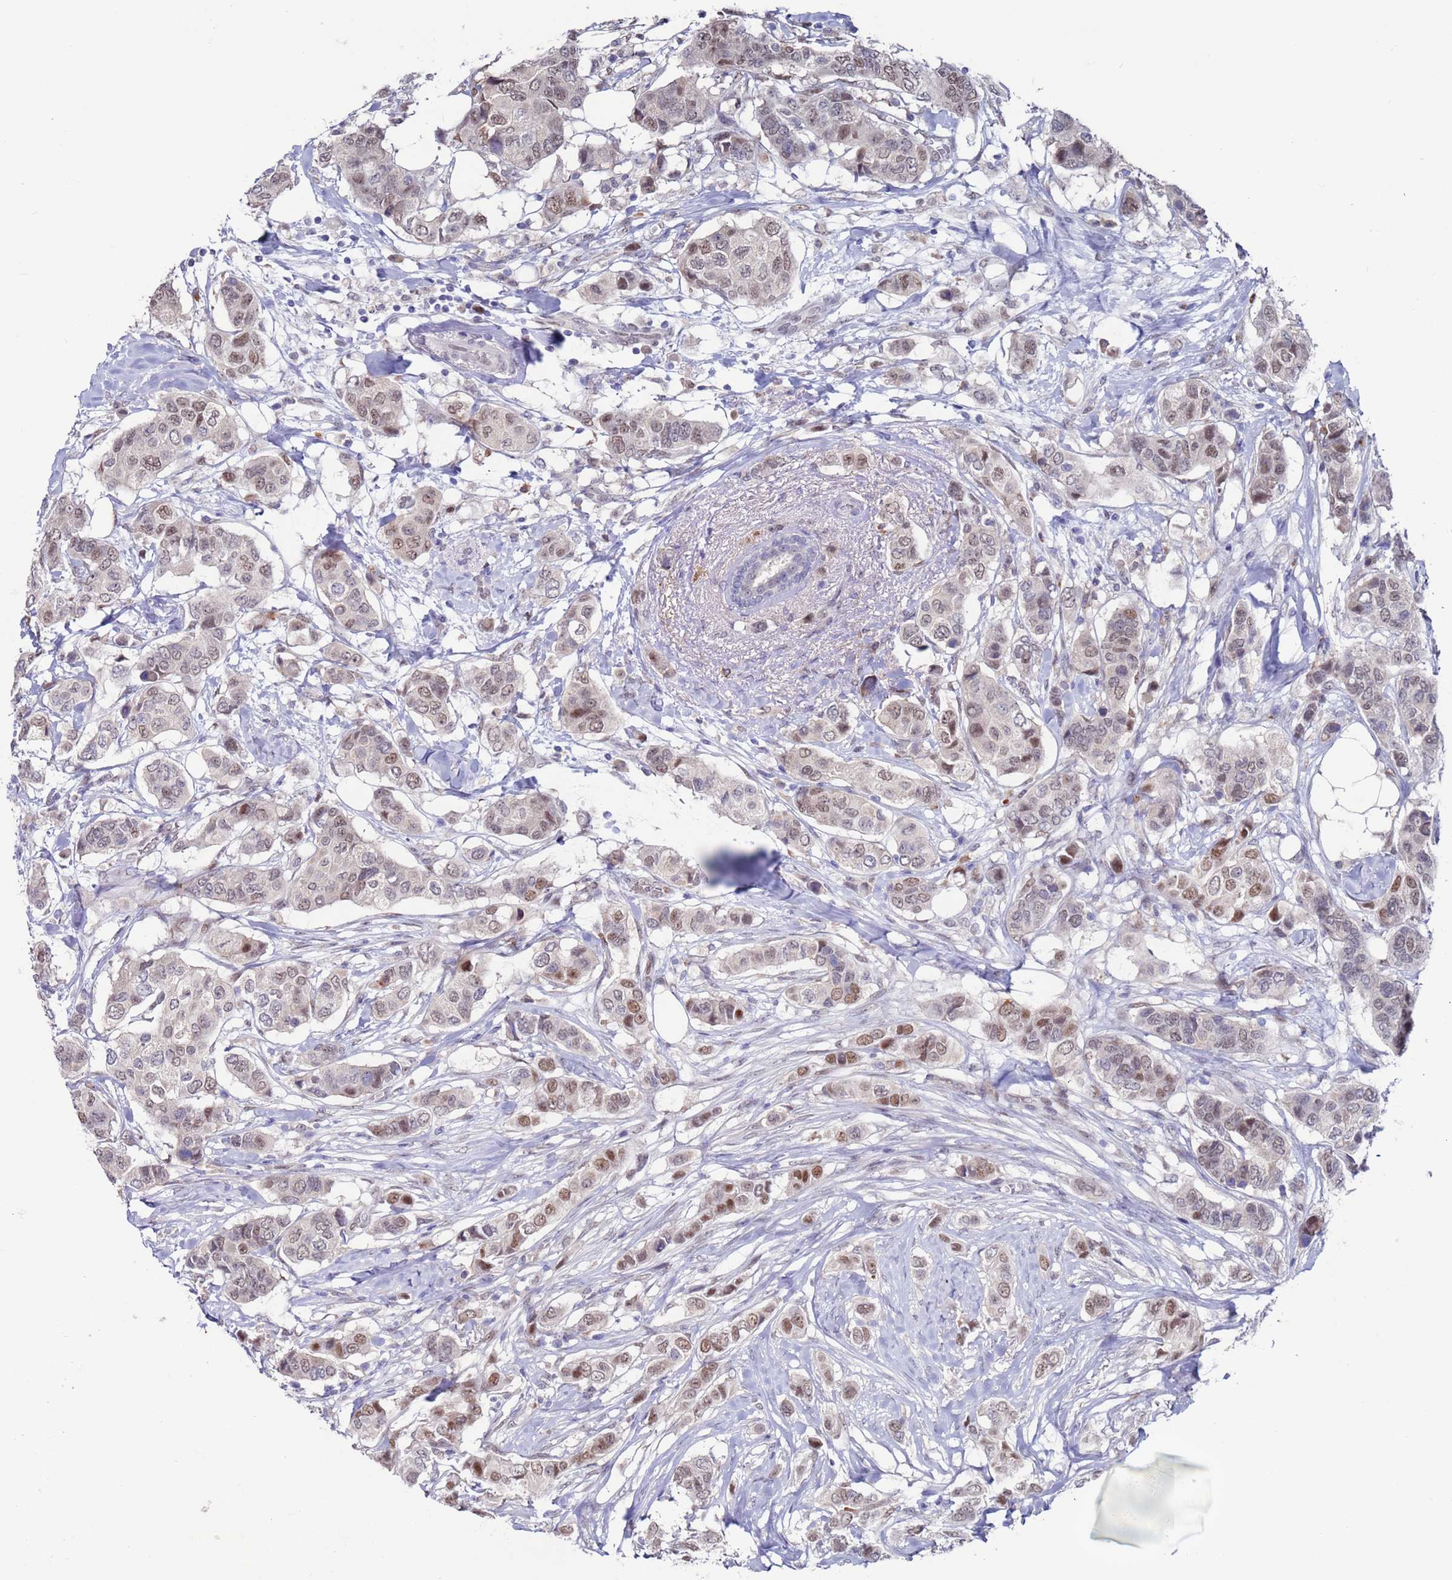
{"staining": {"intensity": "weak", "quantity": ">75%", "location": "nuclear"}, "tissue": "breast cancer", "cell_type": "Tumor cells", "image_type": "cancer", "snomed": [{"axis": "morphology", "description": "Lobular carcinoma"}, {"axis": "topography", "description": "Breast"}], "caption": "A low amount of weak nuclear expression is identified in approximately >75% of tumor cells in breast cancer tissue.", "gene": "FBXO27", "patient": {"sex": "female", "age": 51}}